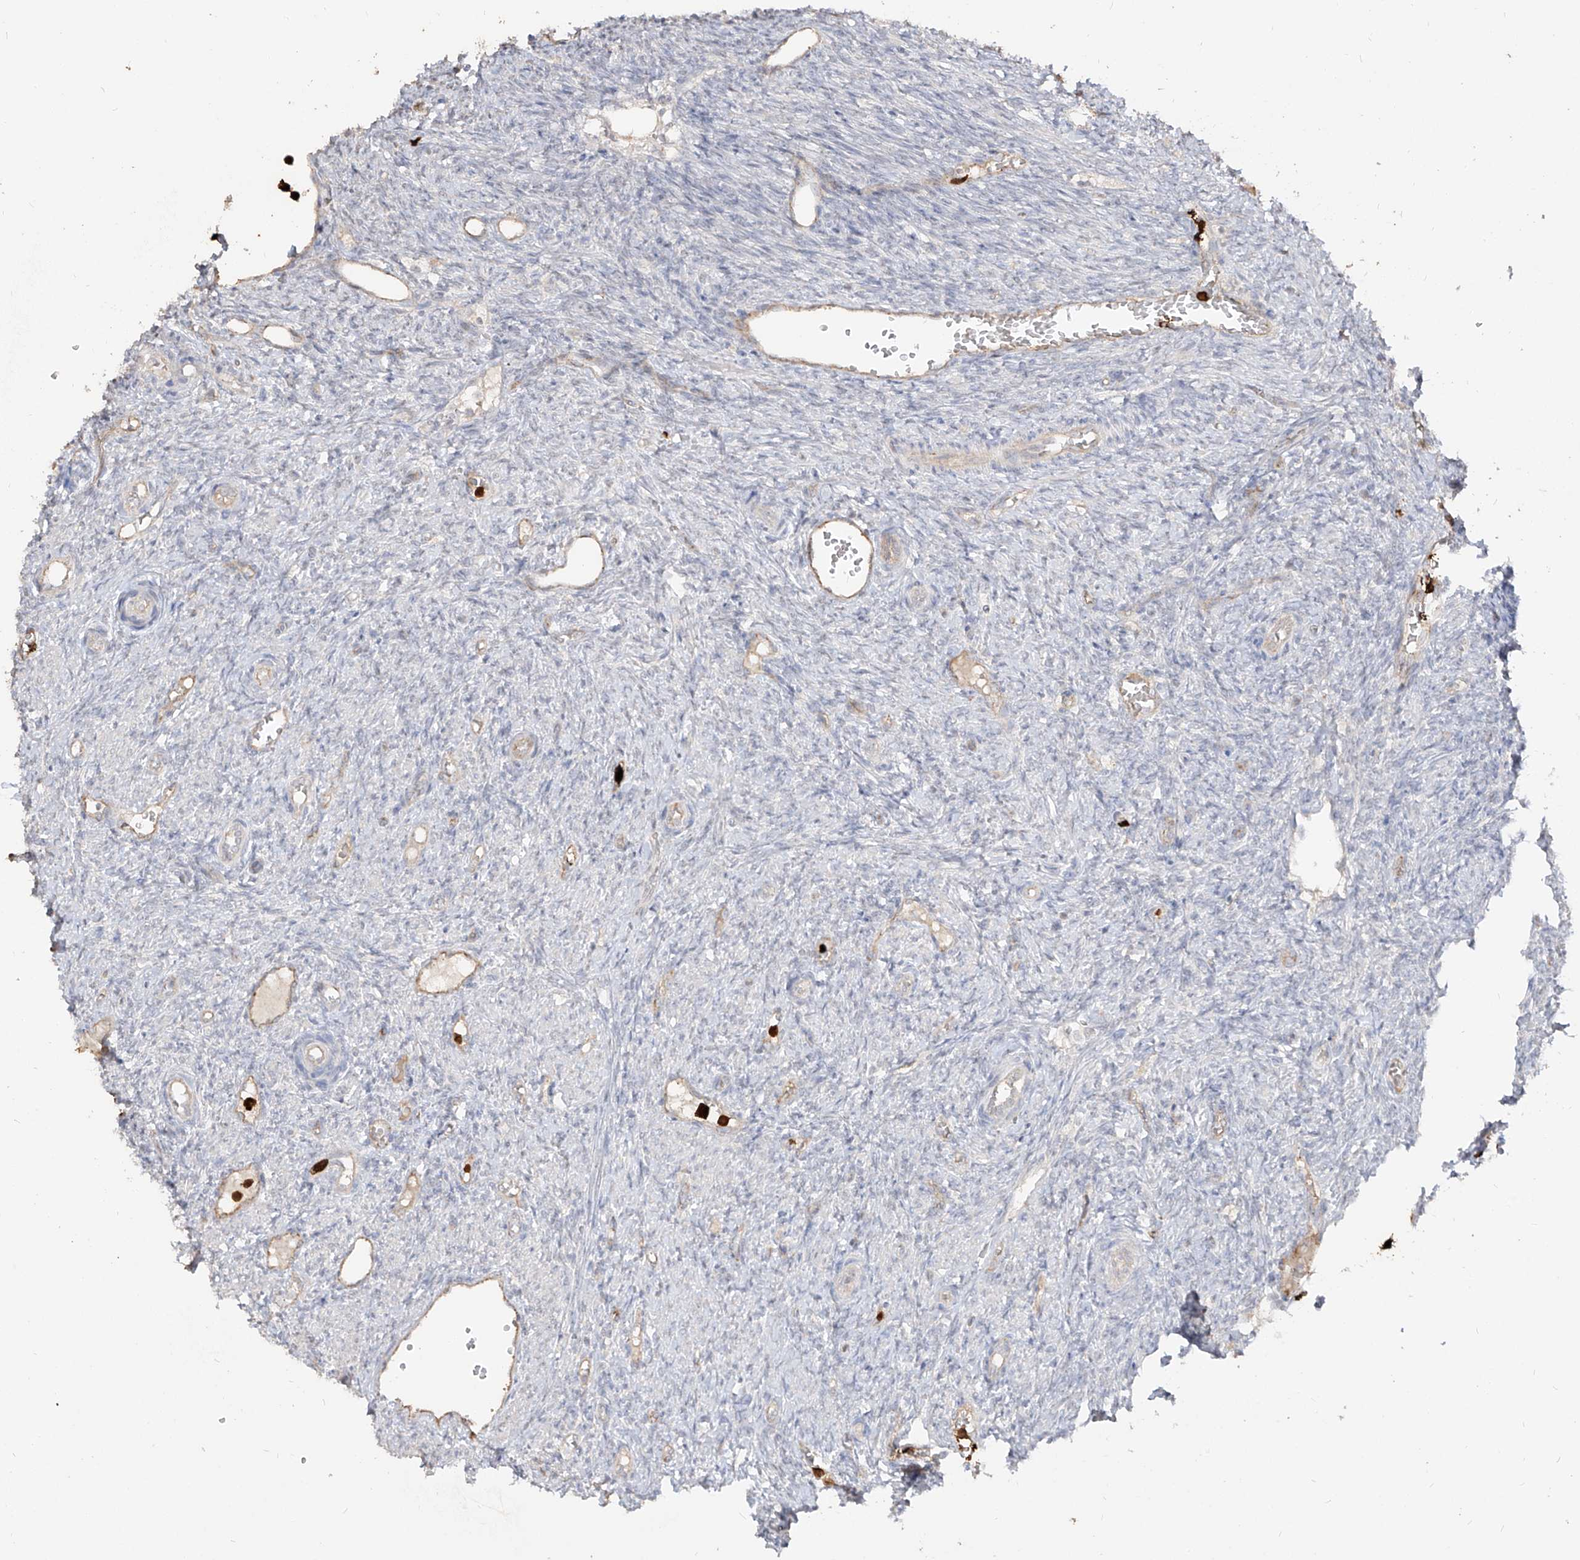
{"staining": {"intensity": "negative", "quantity": "none", "location": "none"}, "tissue": "ovary", "cell_type": "Ovarian stroma cells", "image_type": "normal", "snomed": [{"axis": "morphology", "description": "Normal tissue, NOS"}, {"axis": "topography", "description": "Ovary"}], "caption": "A photomicrograph of ovary stained for a protein displays no brown staining in ovarian stroma cells. (IHC, brightfield microscopy, high magnification).", "gene": "ZNF227", "patient": {"sex": "female", "age": 41}}